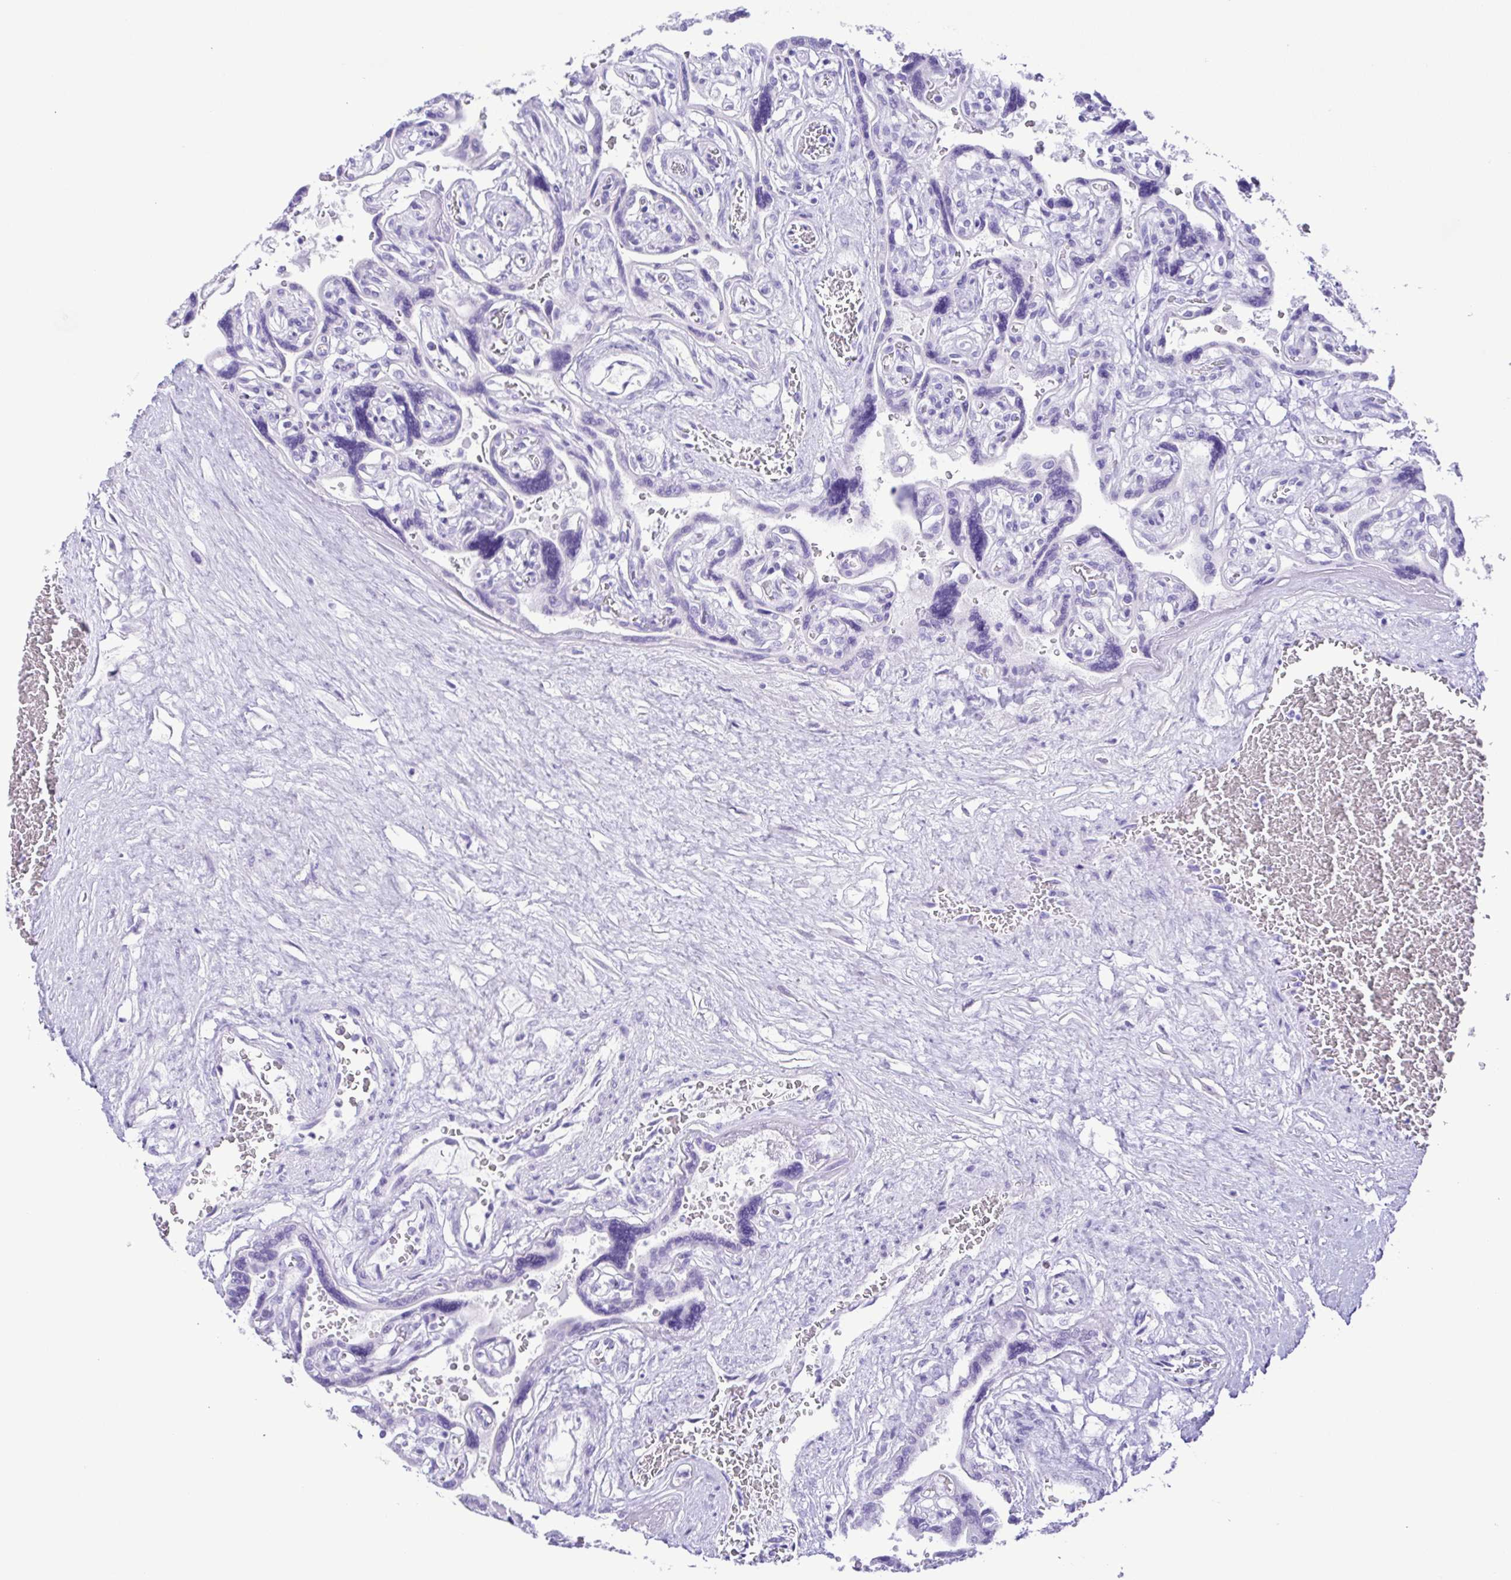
{"staining": {"intensity": "negative", "quantity": "none", "location": "none"}, "tissue": "placenta", "cell_type": "Decidual cells", "image_type": "normal", "snomed": [{"axis": "morphology", "description": "Normal tissue, NOS"}, {"axis": "topography", "description": "Placenta"}], "caption": "Immunohistochemistry histopathology image of unremarkable placenta stained for a protein (brown), which shows no positivity in decidual cells.", "gene": "ERP27", "patient": {"sex": "female", "age": 32}}